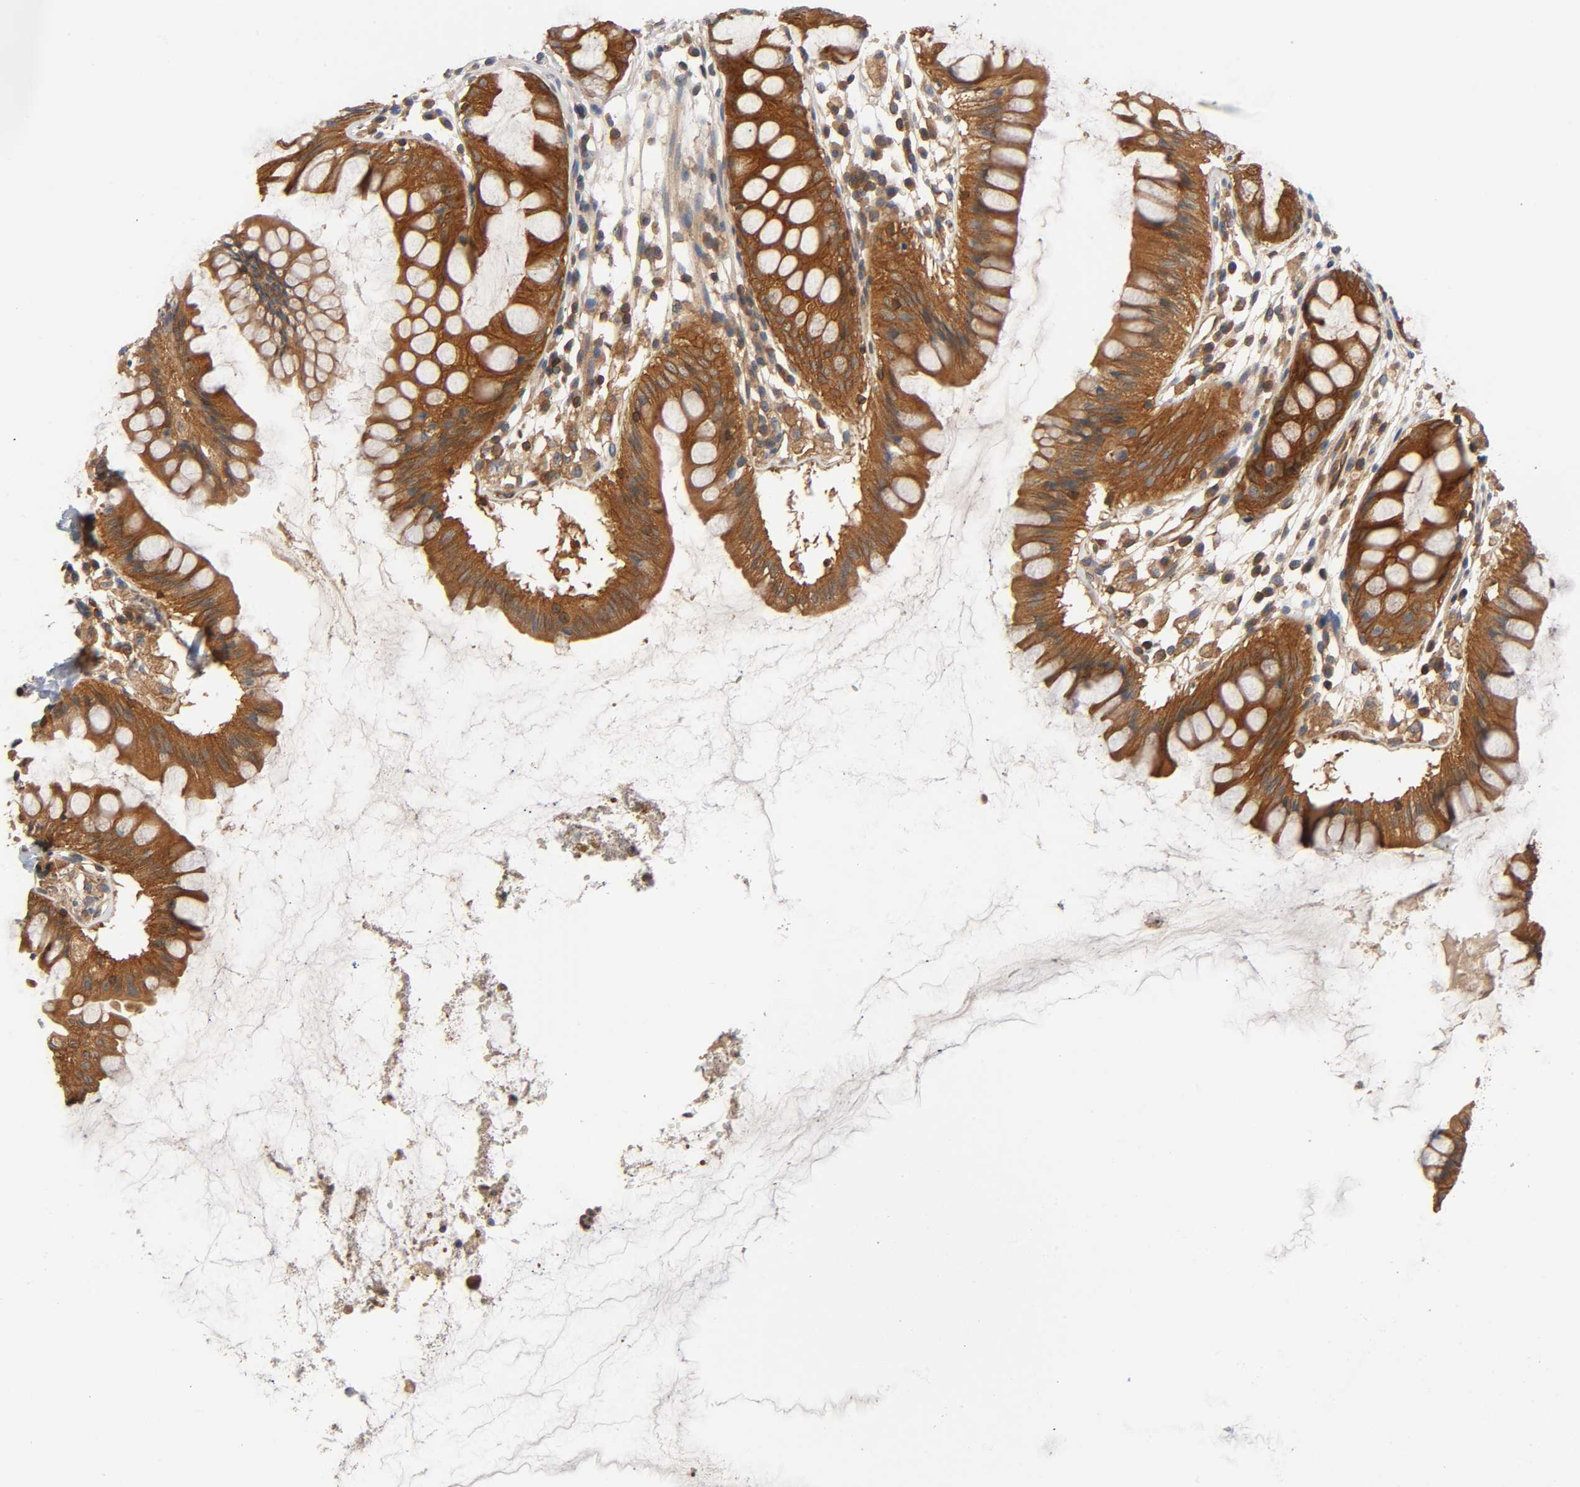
{"staining": {"intensity": "strong", "quantity": "25%-75%", "location": "cytoplasmic/membranous"}, "tissue": "rectum", "cell_type": "Glandular cells", "image_type": "normal", "snomed": [{"axis": "morphology", "description": "Normal tissue, NOS"}, {"axis": "morphology", "description": "Adenocarcinoma, NOS"}, {"axis": "topography", "description": "Rectum"}], "caption": "A high-resolution photomicrograph shows immunohistochemistry staining of benign rectum, which exhibits strong cytoplasmic/membranous staining in about 25%-75% of glandular cells.", "gene": "PRKAB1", "patient": {"sex": "female", "age": 65}}